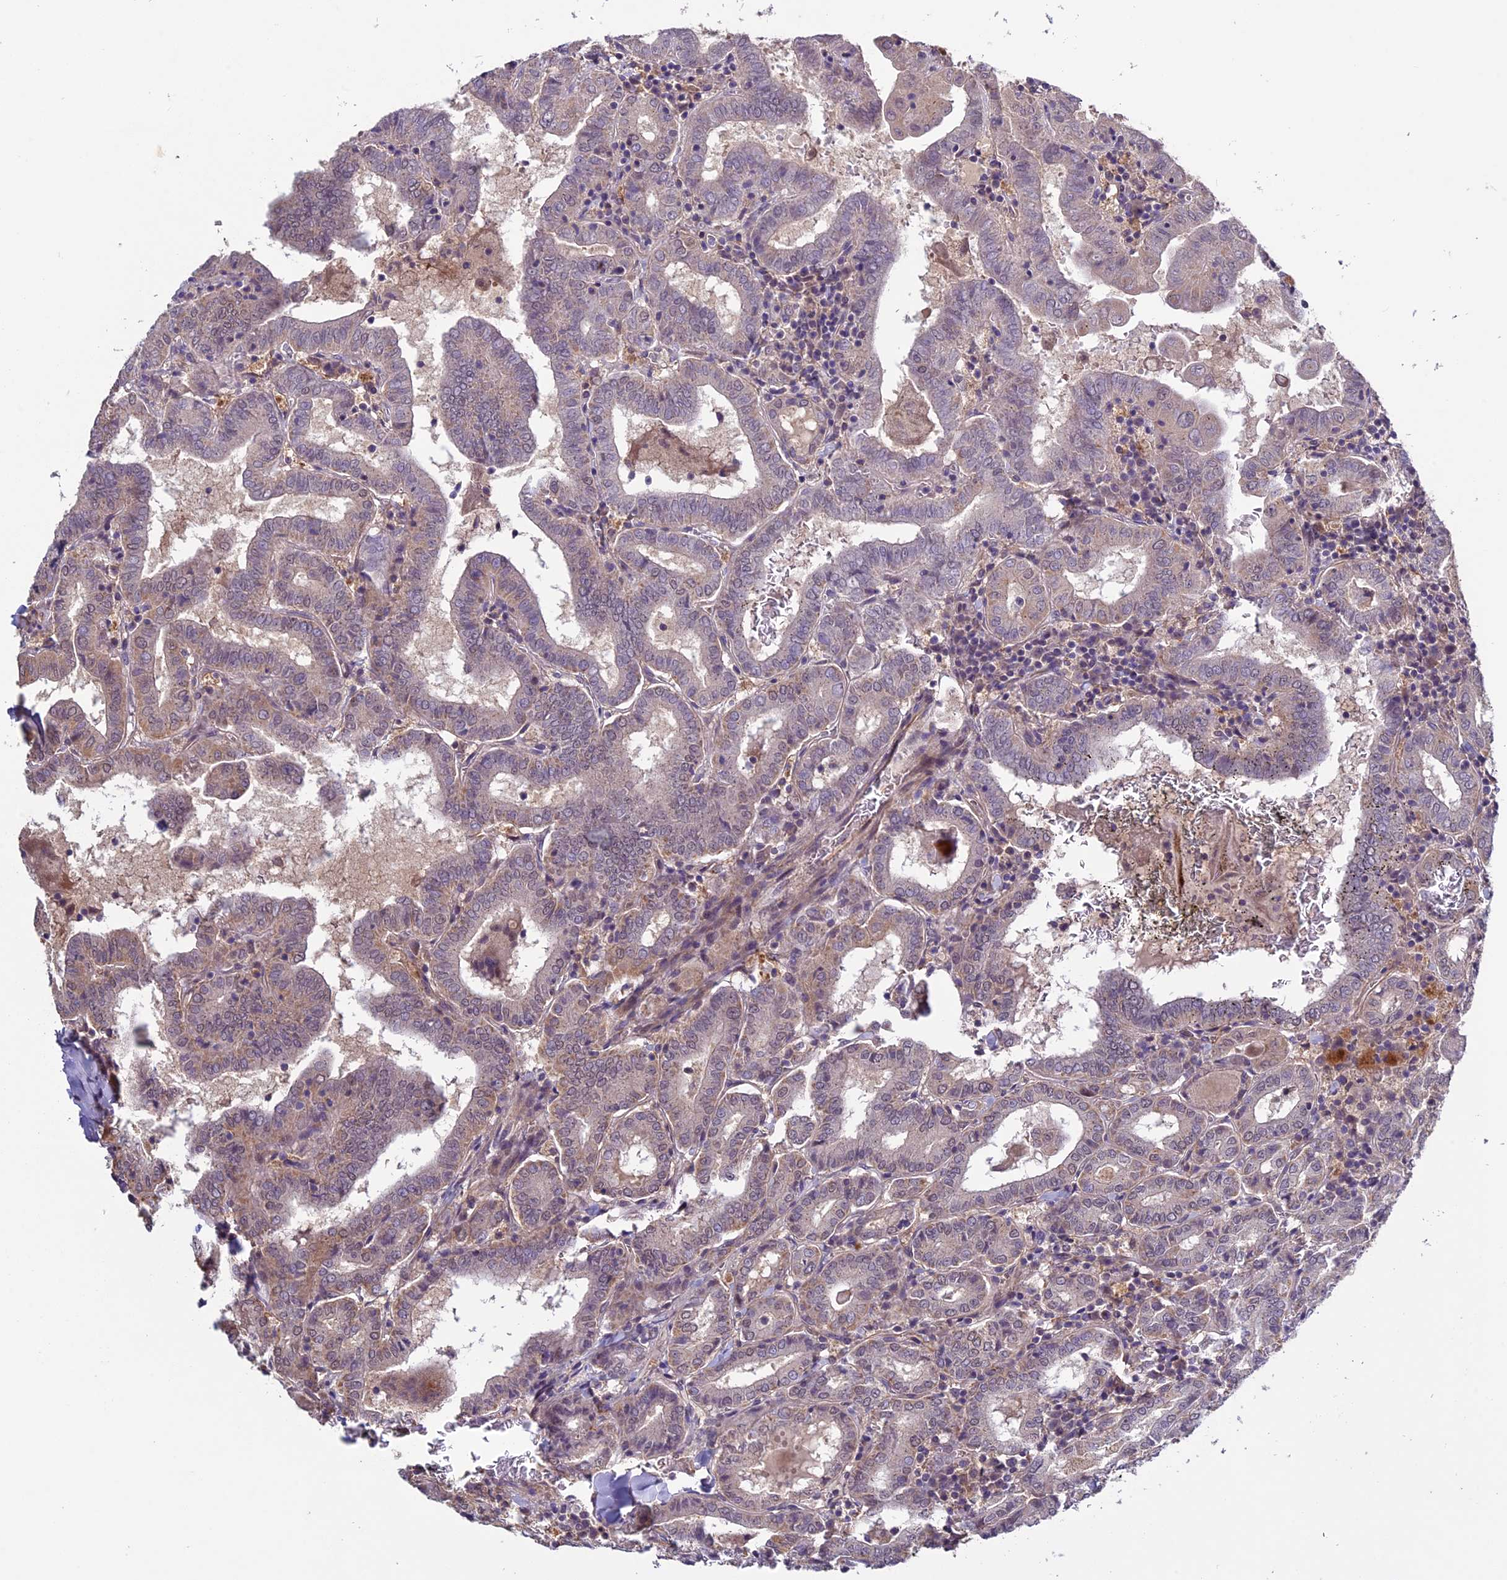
{"staining": {"intensity": "negative", "quantity": "none", "location": "none"}, "tissue": "thyroid cancer", "cell_type": "Tumor cells", "image_type": "cancer", "snomed": [{"axis": "morphology", "description": "Papillary adenocarcinoma, NOS"}, {"axis": "topography", "description": "Thyroid gland"}], "caption": "This is an immunohistochemistry (IHC) histopathology image of thyroid cancer (papillary adenocarcinoma). There is no expression in tumor cells.", "gene": "C3orf70", "patient": {"sex": "female", "age": 72}}